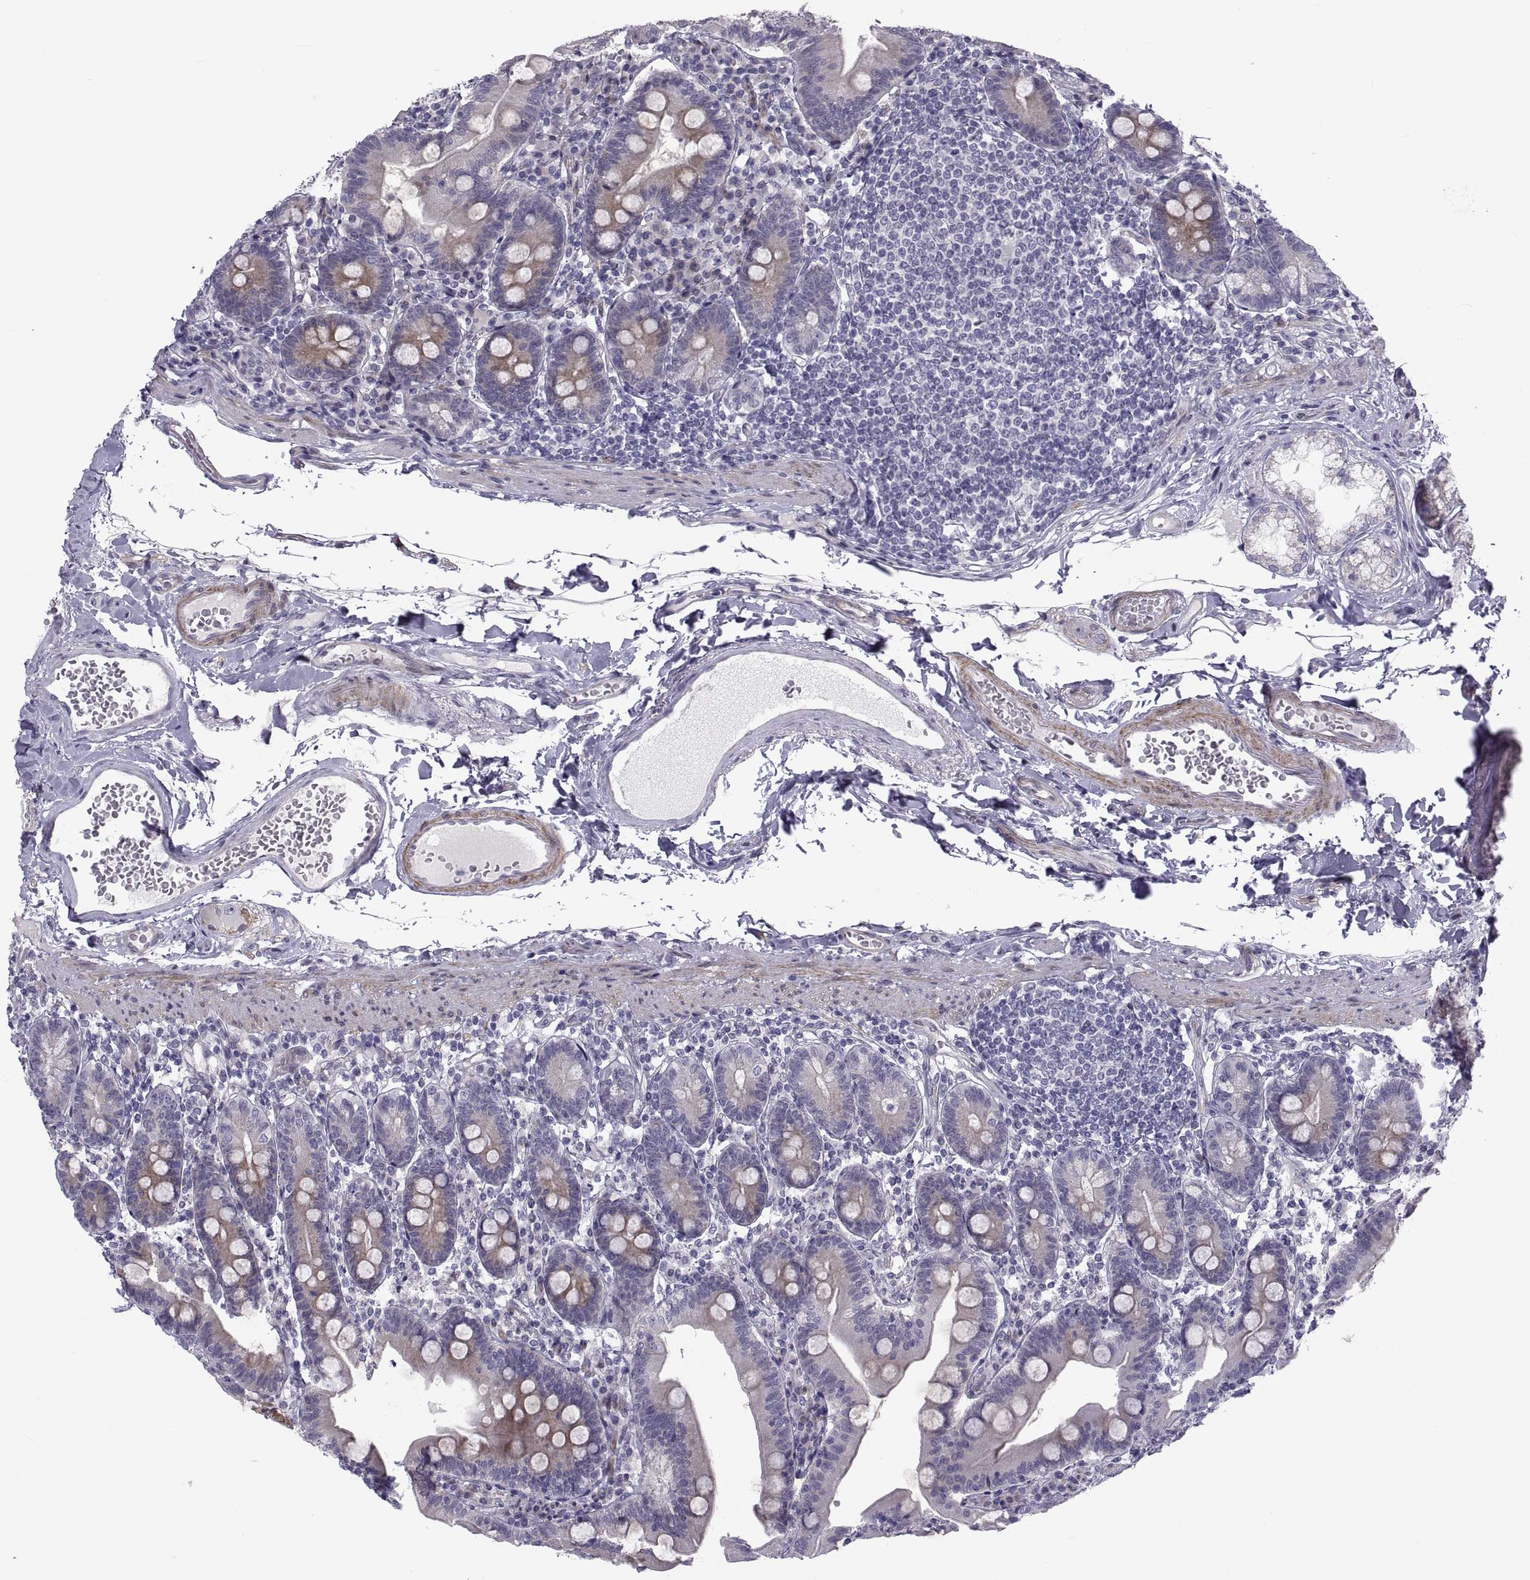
{"staining": {"intensity": "moderate", "quantity": ">75%", "location": "cytoplasmic/membranous"}, "tissue": "duodenum", "cell_type": "Glandular cells", "image_type": "normal", "snomed": [{"axis": "morphology", "description": "Normal tissue, NOS"}, {"axis": "topography", "description": "Duodenum"}], "caption": "IHC image of benign human duodenum stained for a protein (brown), which shows medium levels of moderate cytoplasmic/membranous expression in about >75% of glandular cells.", "gene": "TMEM158", "patient": {"sex": "female", "age": 67}}